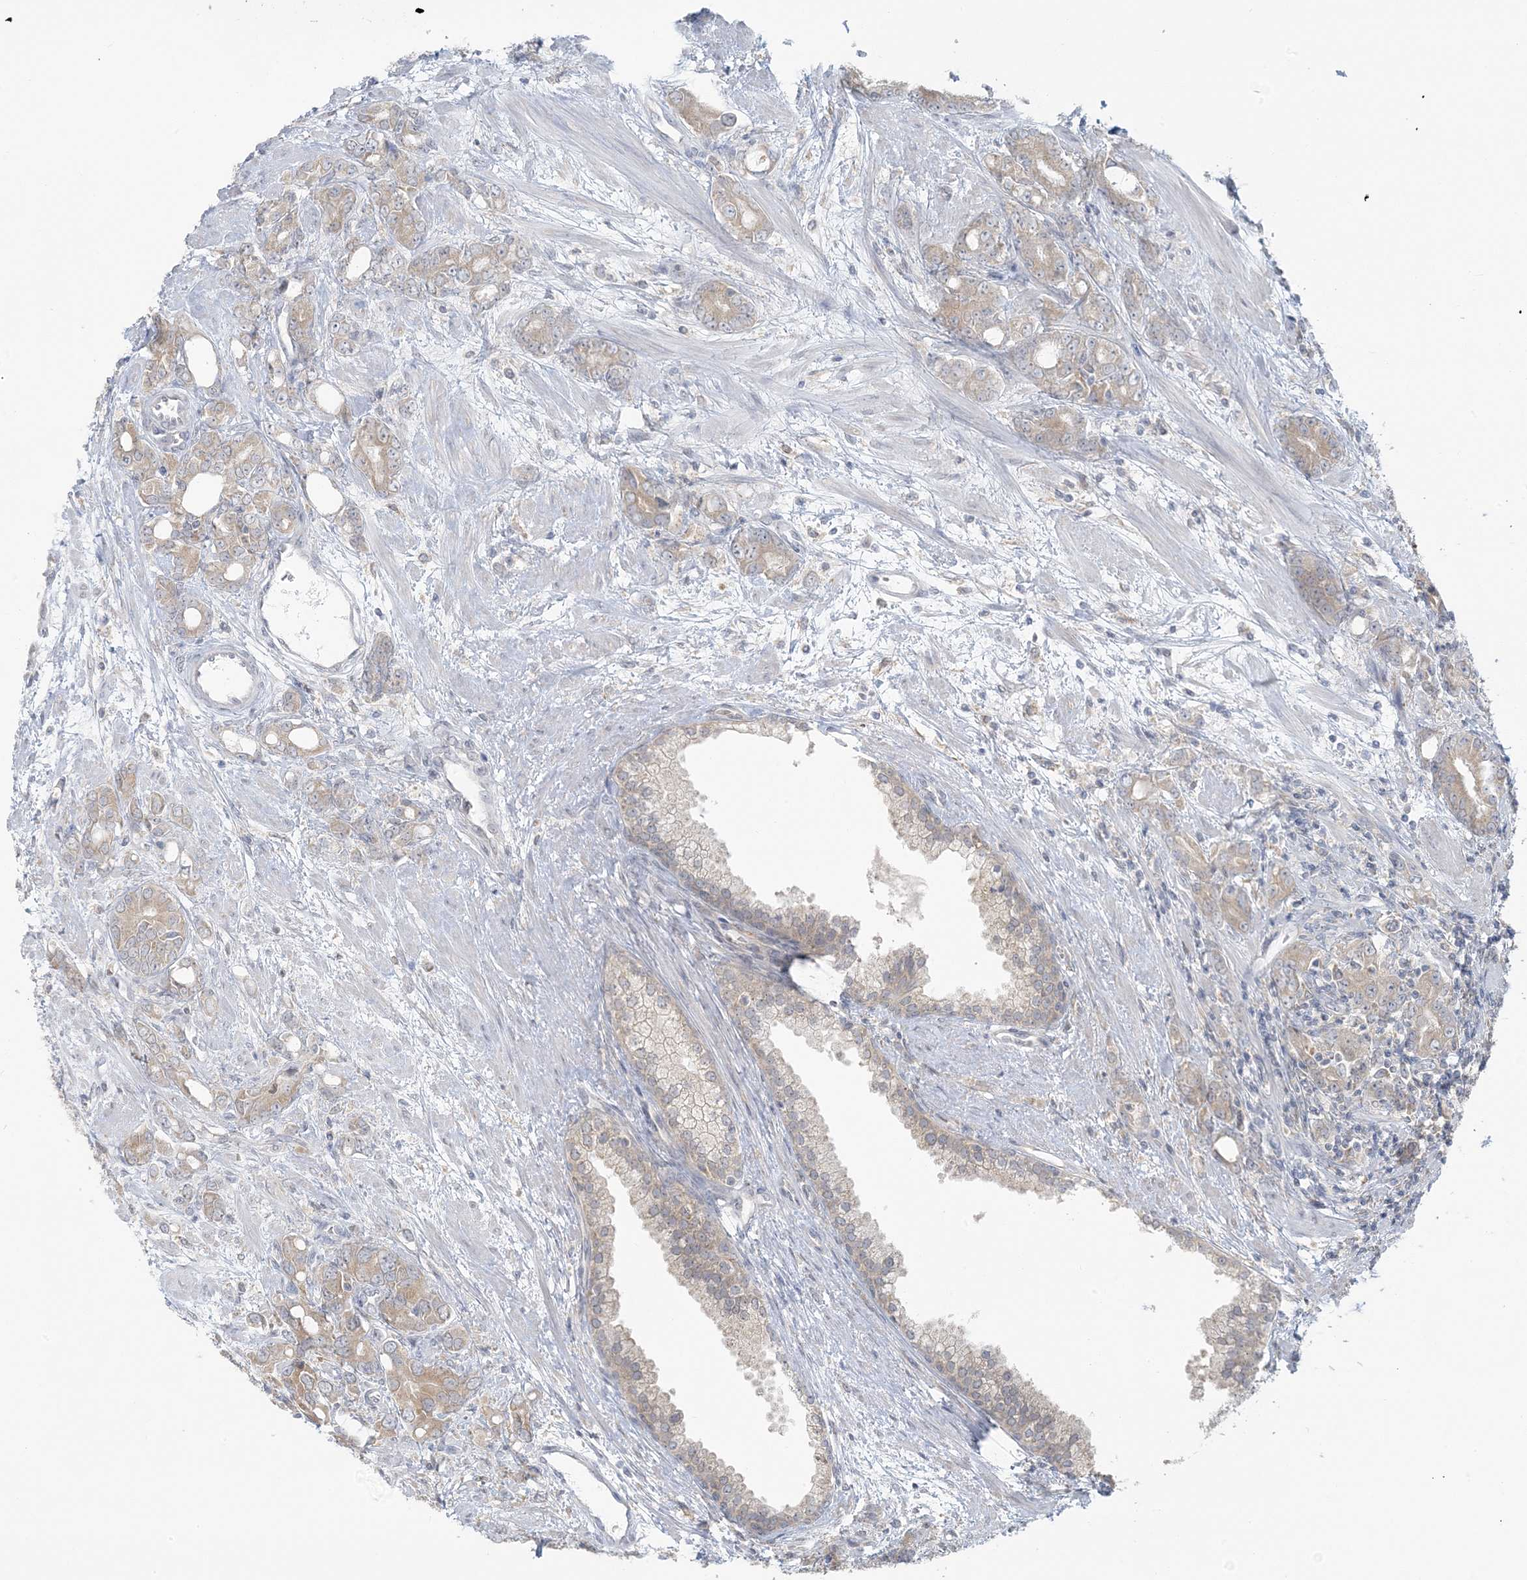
{"staining": {"intensity": "weak", "quantity": ">75%", "location": "cytoplasmic/membranous"}, "tissue": "prostate cancer", "cell_type": "Tumor cells", "image_type": "cancer", "snomed": [{"axis": "morphology", "description": "Adenocarcinoma, High grade"}, {"axis": "topography", "description": "Prostate"}], "caption": "The immunohistochemical stain highlights weak cytoplasmic/membranous staining in tumor cells of adenocarcinoma (high-grade) (prostate) tissue. (brown staining indicates protein expression, while blue staining denotes nuclei).", "gene": "EEFSEC", "patient": {"sex": "male", "age": 62}}